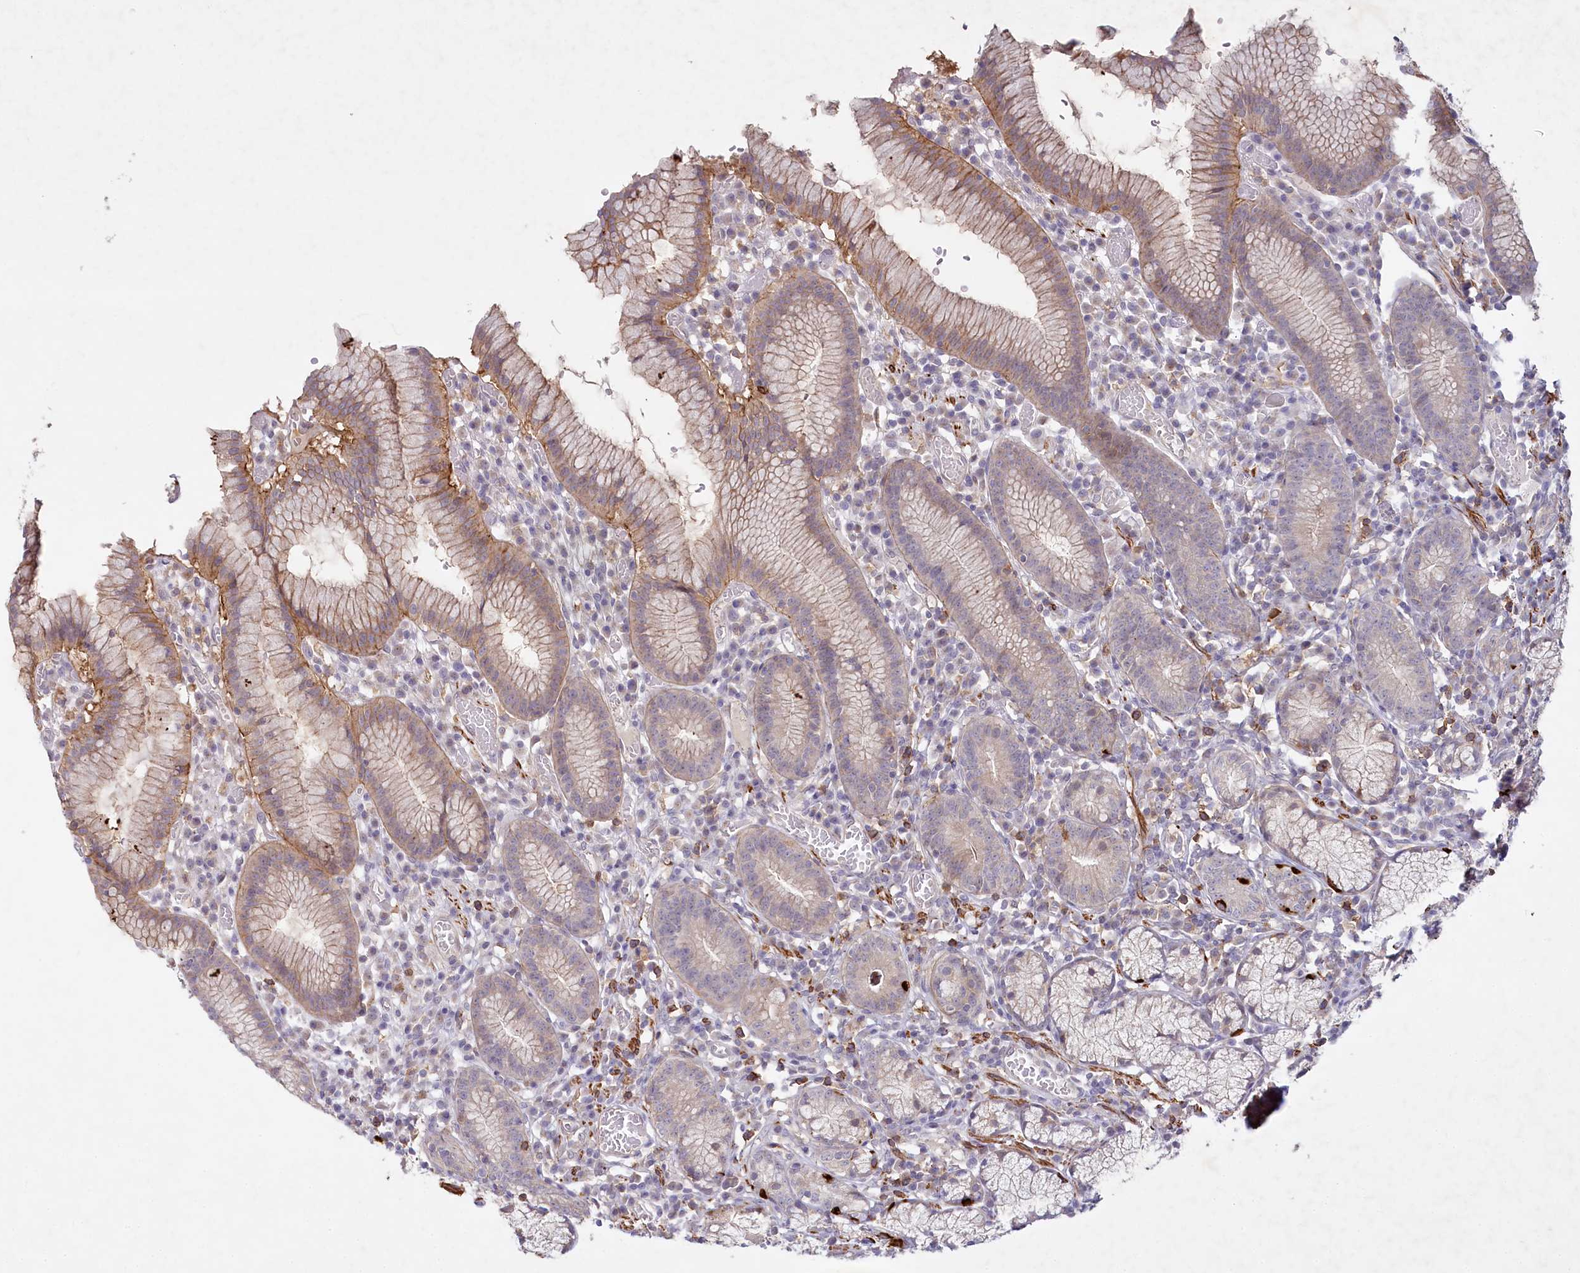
{"staining": {"intensity": "moderate", "quantity": "25%-75%", "location": "cytoplasmic/membranous"}, "tissue": "stomach", "cell_type": "Glandular cells", "image_type": "normal", "snomed": [{"axis": "morphology", "description": "Normal tissue, NOS"}, {"axis": "topography", "description": "Stomach"}], "caption": "Immunohistochemical staining of normal stomach demonstrates moderate cytoplasmic/membranous protein staining in approximately 25%-75% of glandular cells. (DAB (3,3'-diaminobenzidine) IHC, brown staining for protein, blue staining for nuclei).", "gene": "ALDH3B1", "patient": {"sex": "male", "age": 55}}